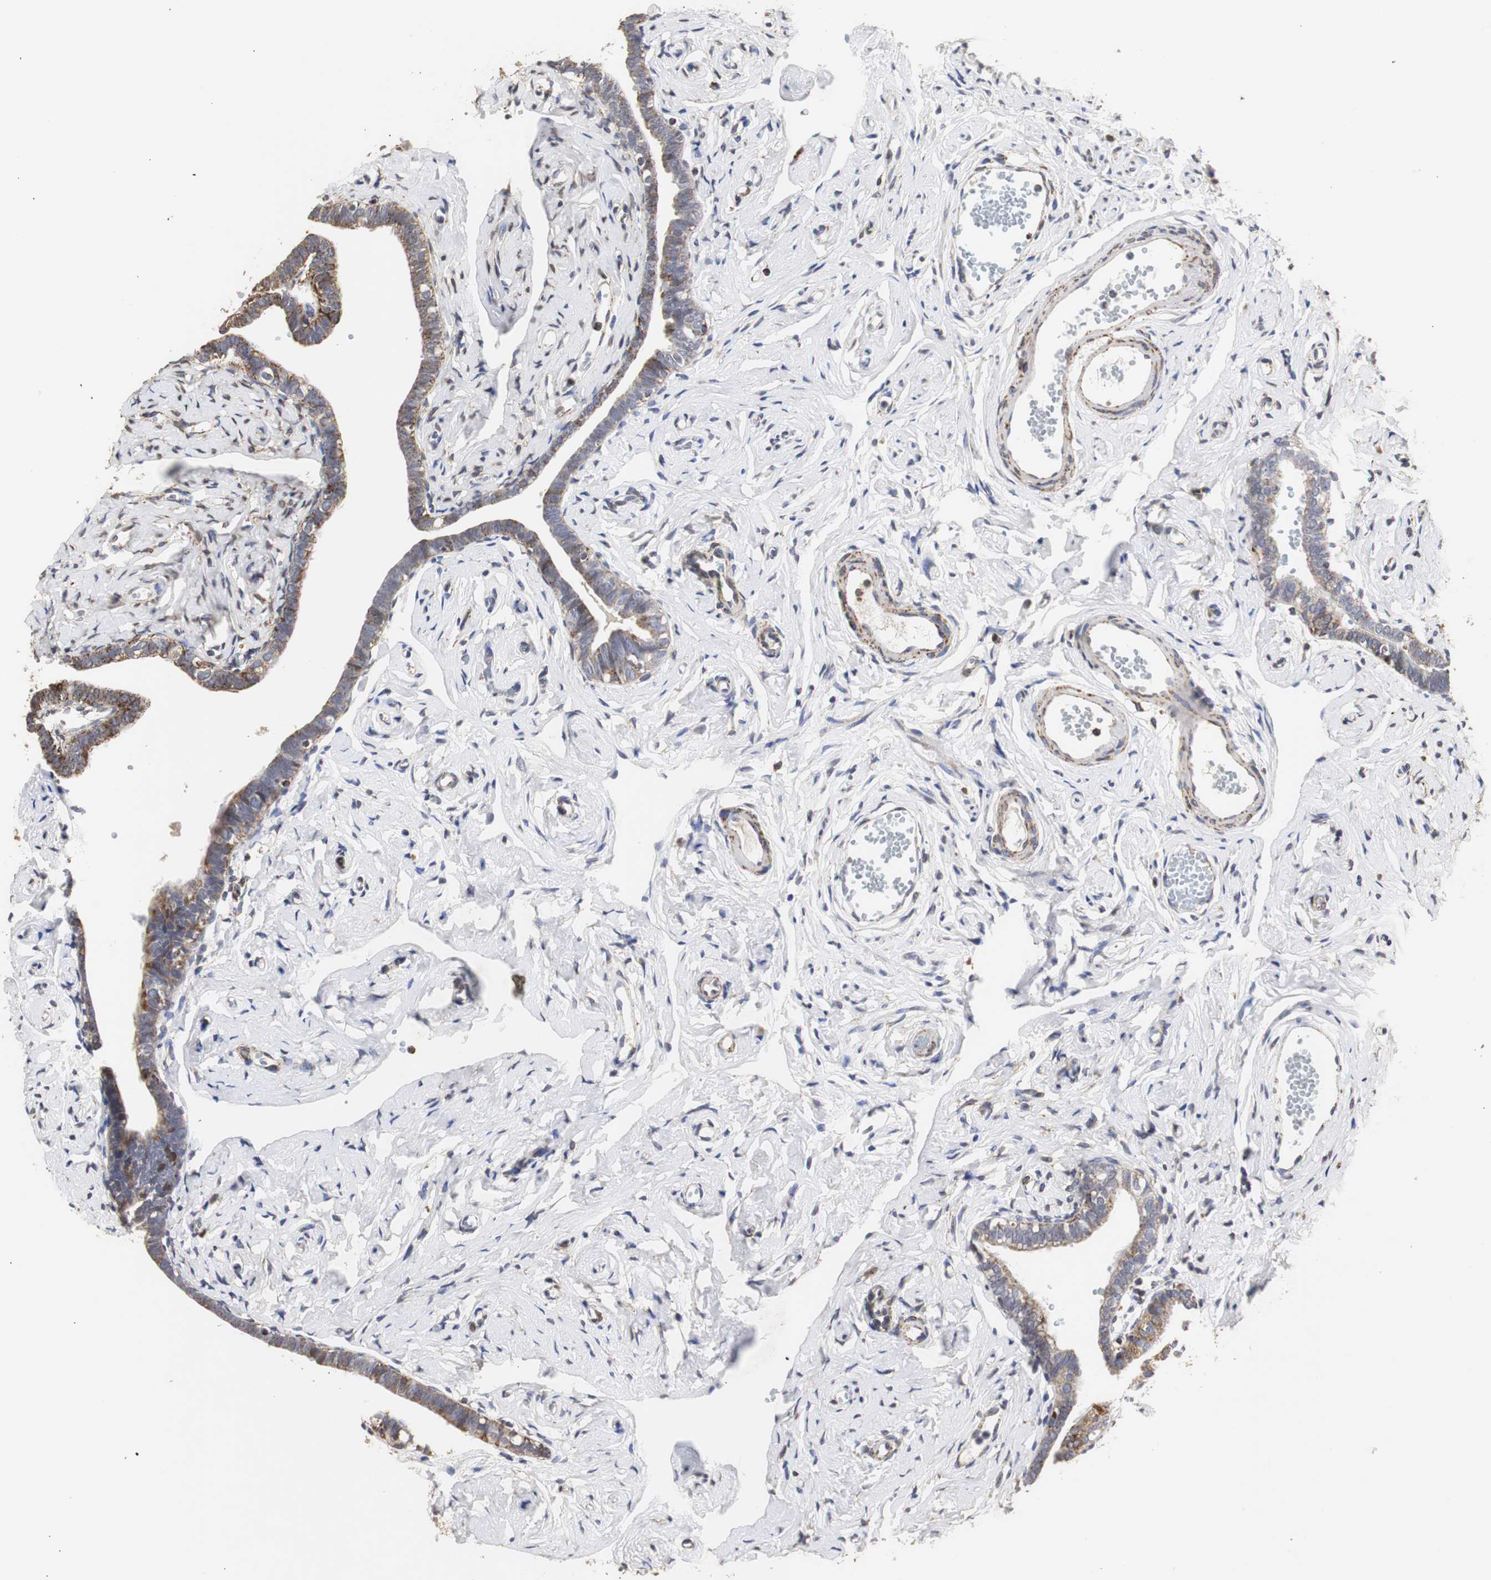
{"staining": {"intensity": "moderate", "quantity": ">75%", "location": "cytoplasmic/membranous"}, "tissue": "fallopian tube", "cell_type": "Glandular cells", "image_type": "normal", "snomed": [{"axis": "morphology", "description": "Normal tissue, NOS"}, {"axis": "topography", "description": "Fallopian tube"}], "caption": "IHC of normal human fallopian tube reveals medium levels of moderate cytoplasmic/membranous positivity in approximately >75% of glandular cells.", "gene": "HSD17B10", "patient": {"sex": "female", "age": 71}}